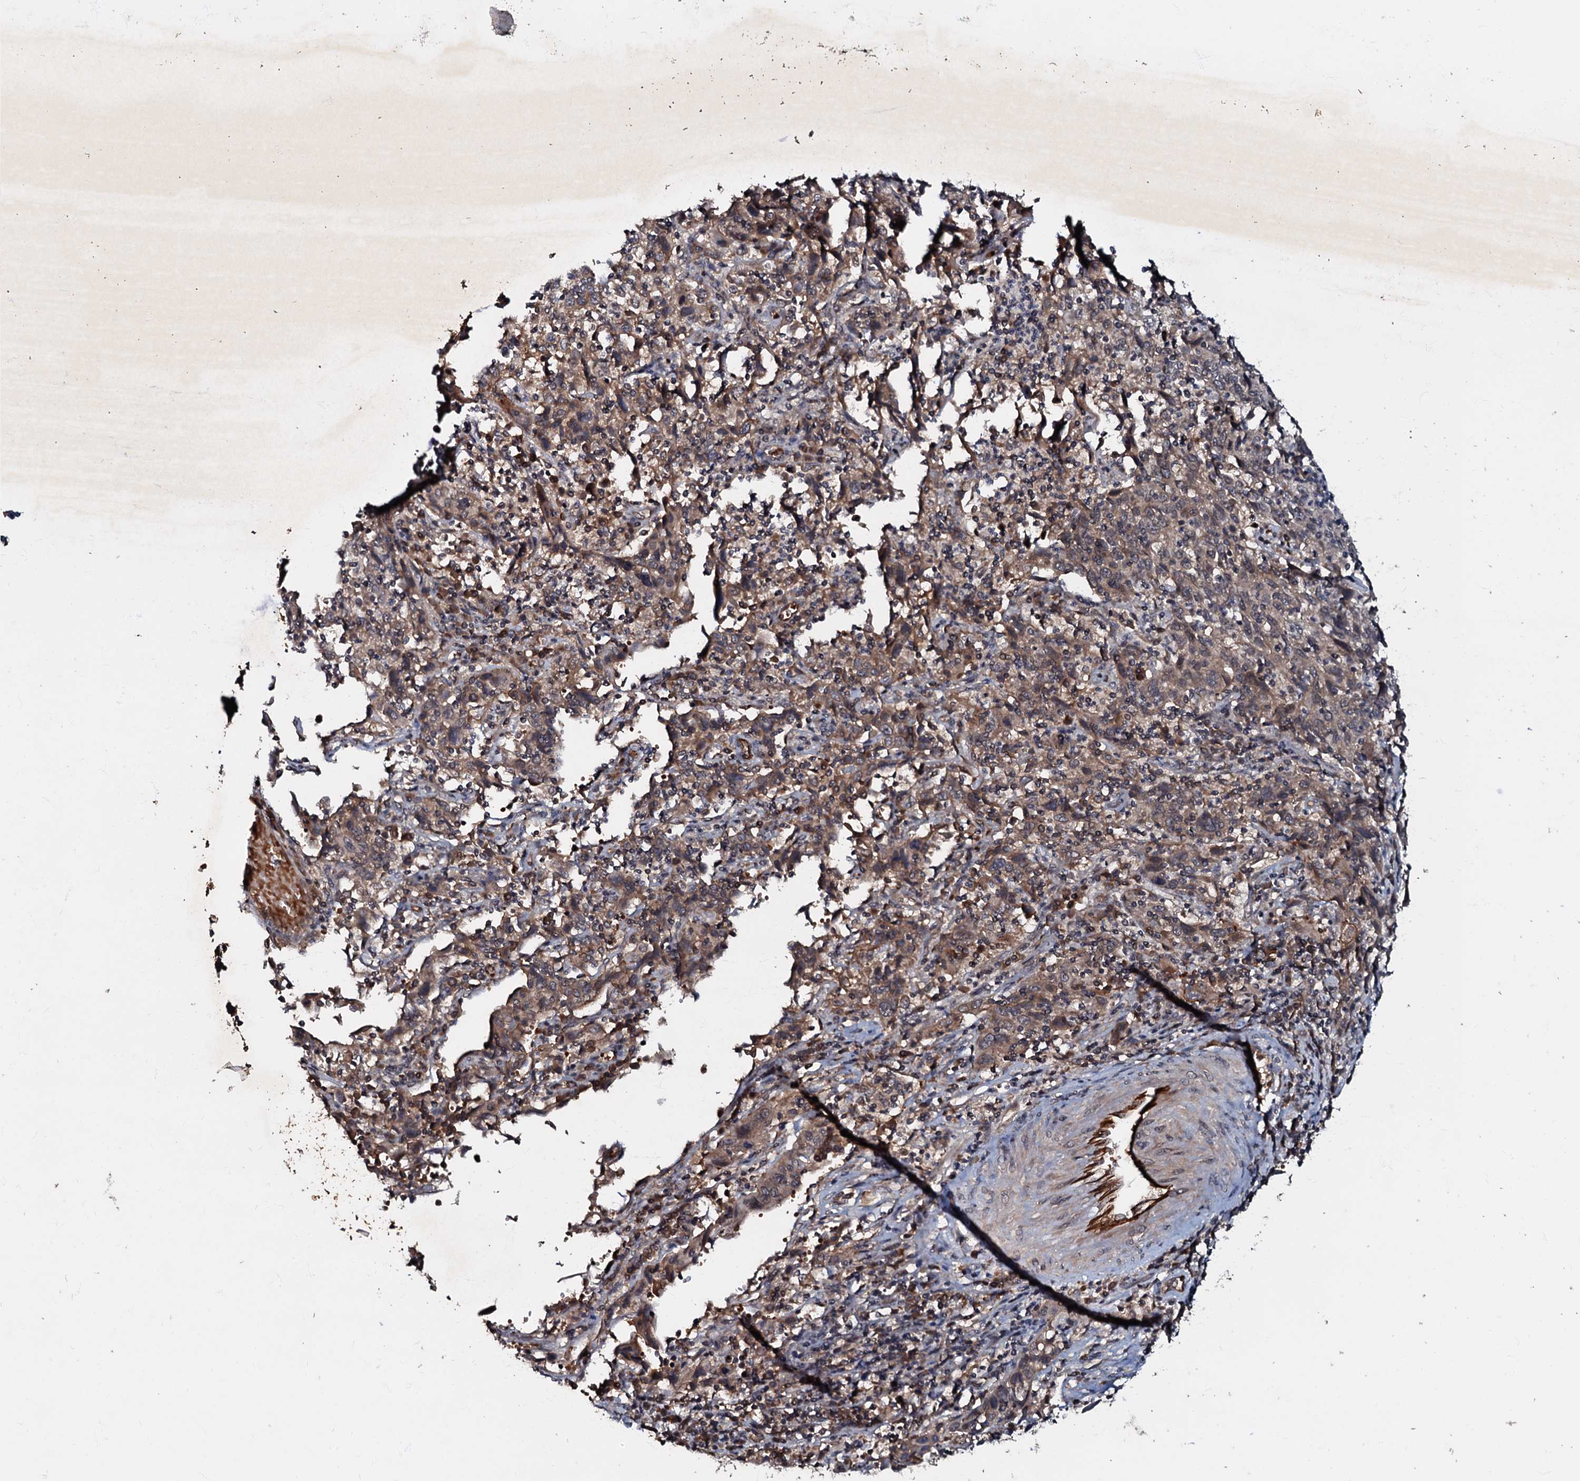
{"staining": {"intensity": "moderate", "quantity": ">75%", "location": "cytoplasmic/membranous"}, "tissue": "cervical cancer", "cell_type": "Tumor cells", "image_type": "cancer", "snomed": [{"axis": "morphology", "description": "Squamous cell carcinoma, NOS"}, {"axis": "topography", "description": "Cervix"}], "caption": "The image exhibits a brown stain indicating the presence of a protein in the cytoplasmic/membranous of tumor cells in cervical cancer.", "gene": "MANSC4", "patient": {"sex": "female", "age": 46}}